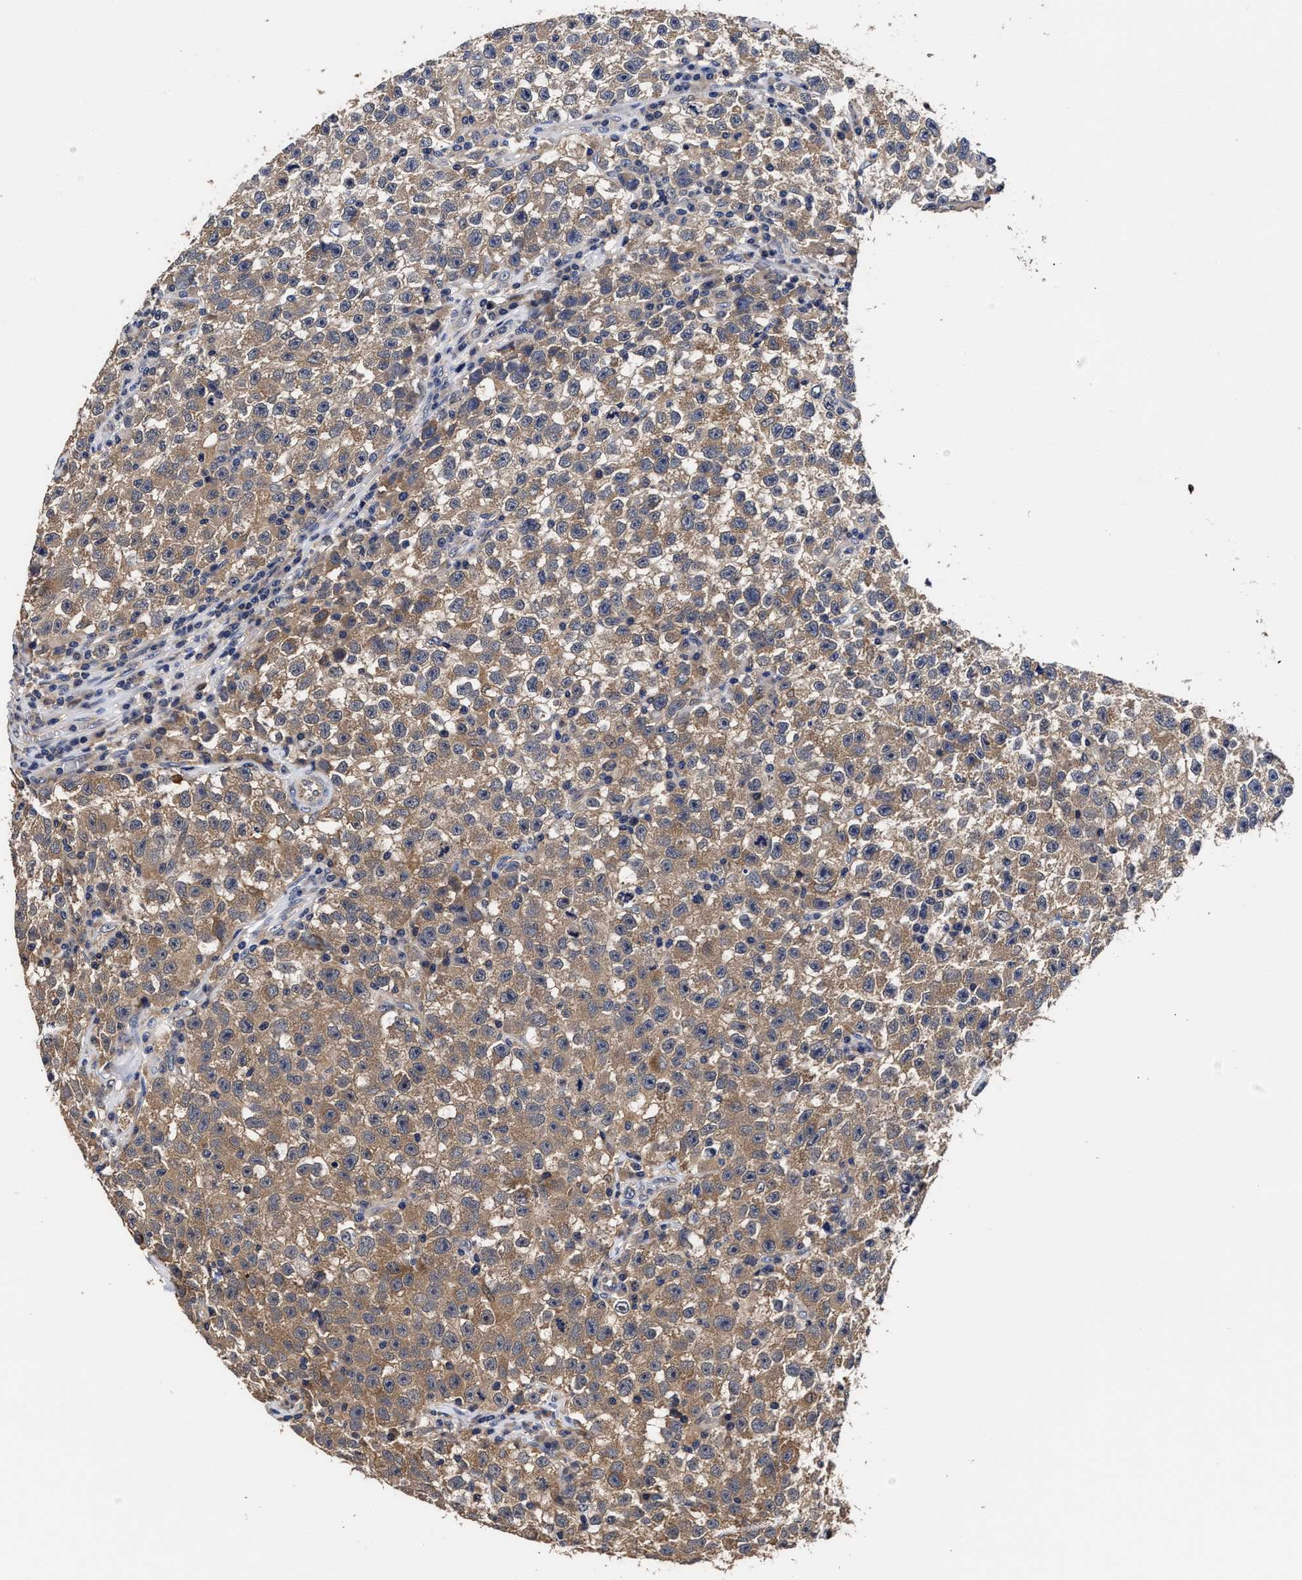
{"staining": {"intensity": "moderate", "quantity": ">75%", "location": "cytoplasmic/membranous"}, "tissue": "testis cancer", "cell_type": "Tumor cells", "image_type": "cancer", "snomed": [{"axis": "morphology", "description": "Seminoma, NOS"}, {"axis": "topography", "description": "Testis"}], "caption": "Moderate cytoplasmic/membranous protein staining is identified in about >75% of tumor cells in testis cancer.", "gene": "SOCS5", "patient": {"sex": "male", "age": 22}}